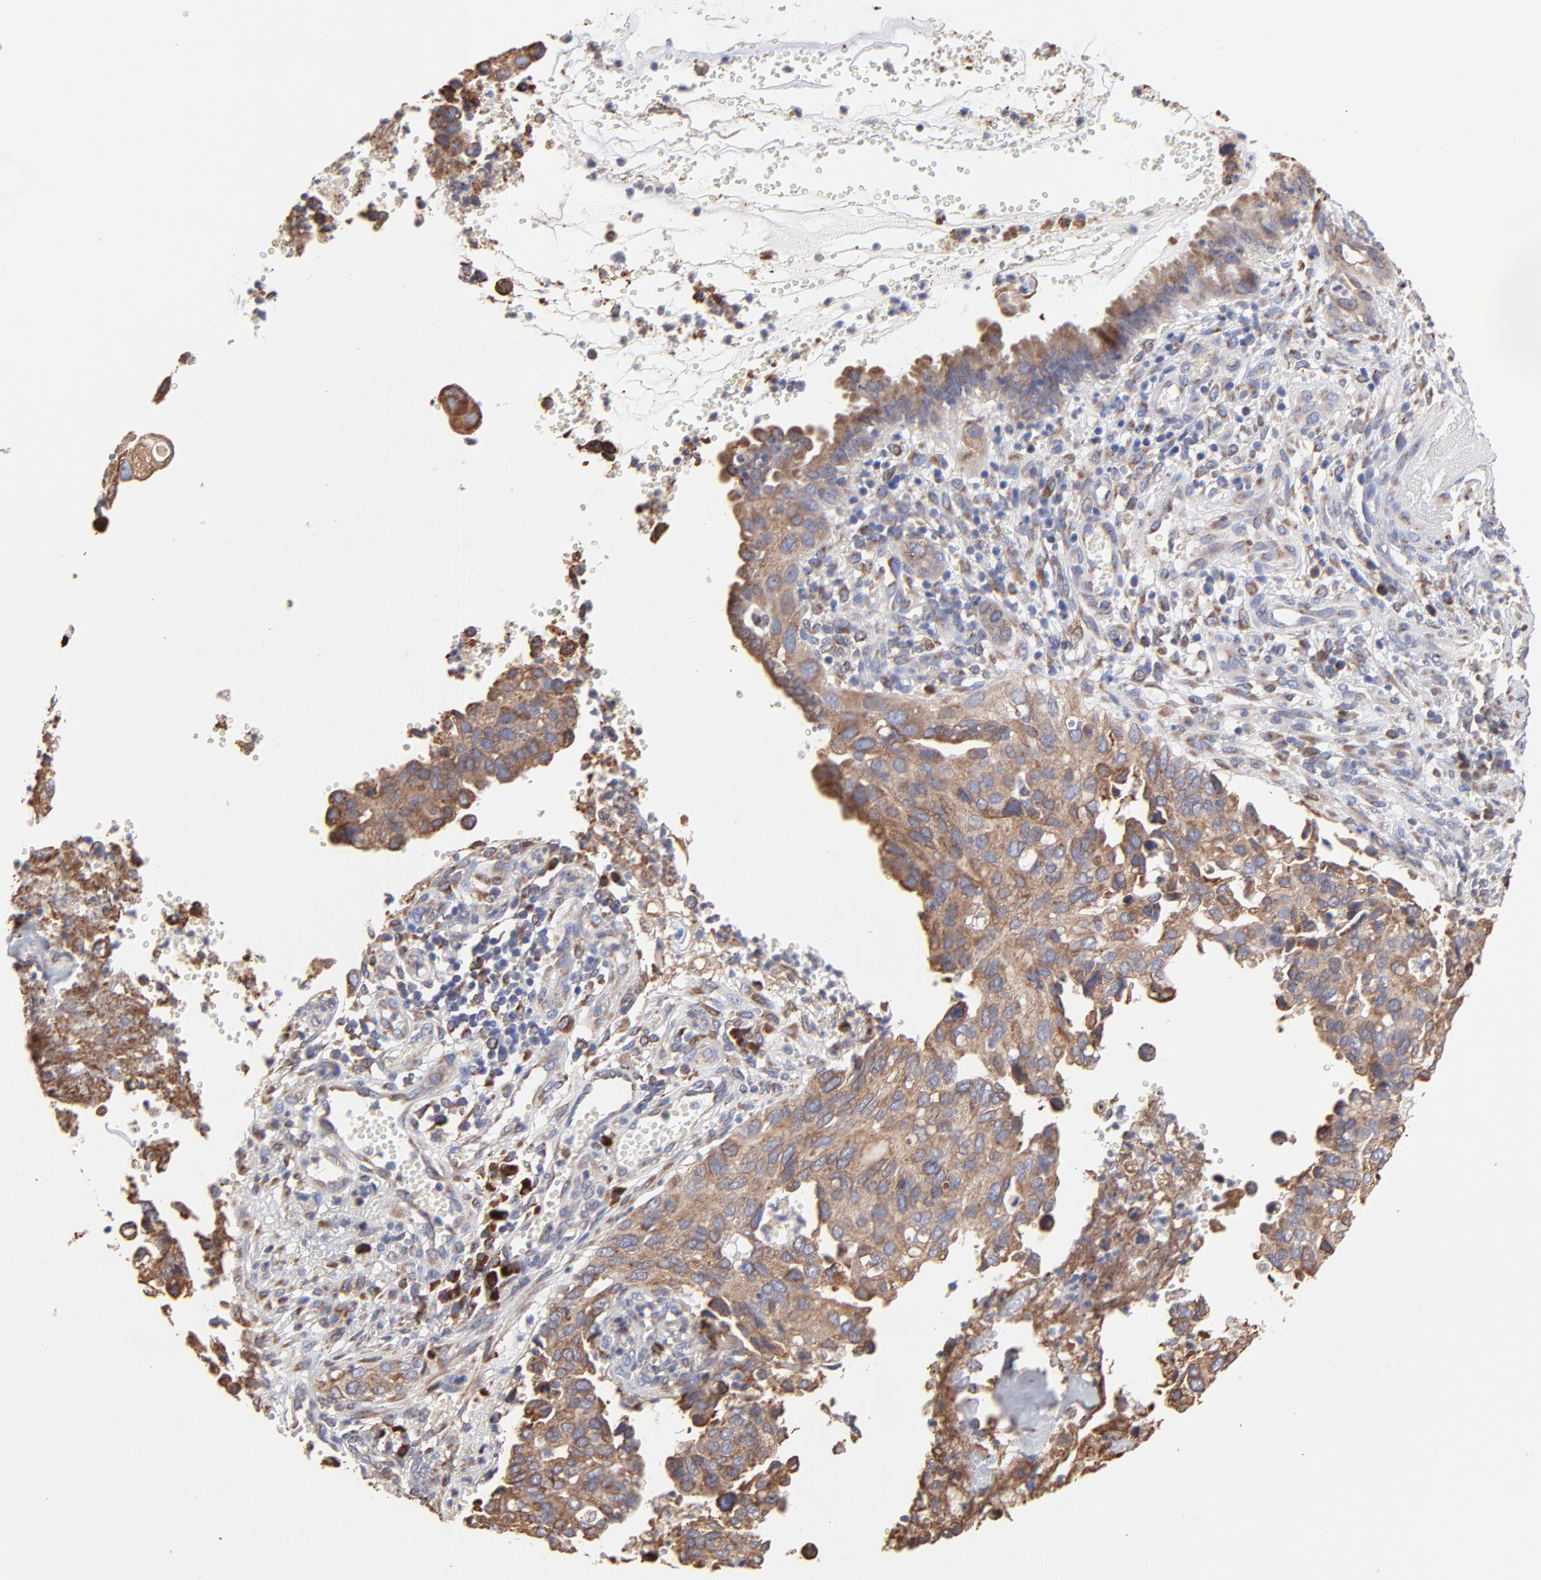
{"staining": {"intensity": "moderate", "quantity": ">75%", "location": "cytoplasmic/membranous"}, "tissue": "cervical cancer", "cell_type": "Tumor cells", "image_type": "cancer", "snomed": [{"axis": "morphology", "description": "Normal tissue, NOS"}, {"axis": "morphology", "description": "Squamous cell carcinoma, NOS"}, {"axis": "topography", "description": "Cervix"}], "caption": "DAB (3,3'-diaminobenzidine) immunohistochemical staining of cervical cancer (squamous cell carcinoma) demonstrates moderate cytoplasmic/membranous protein staining in about >75% of tumor cells.", "gene": "LMAN1", "patient": {"sex": "female", "age": 45}}